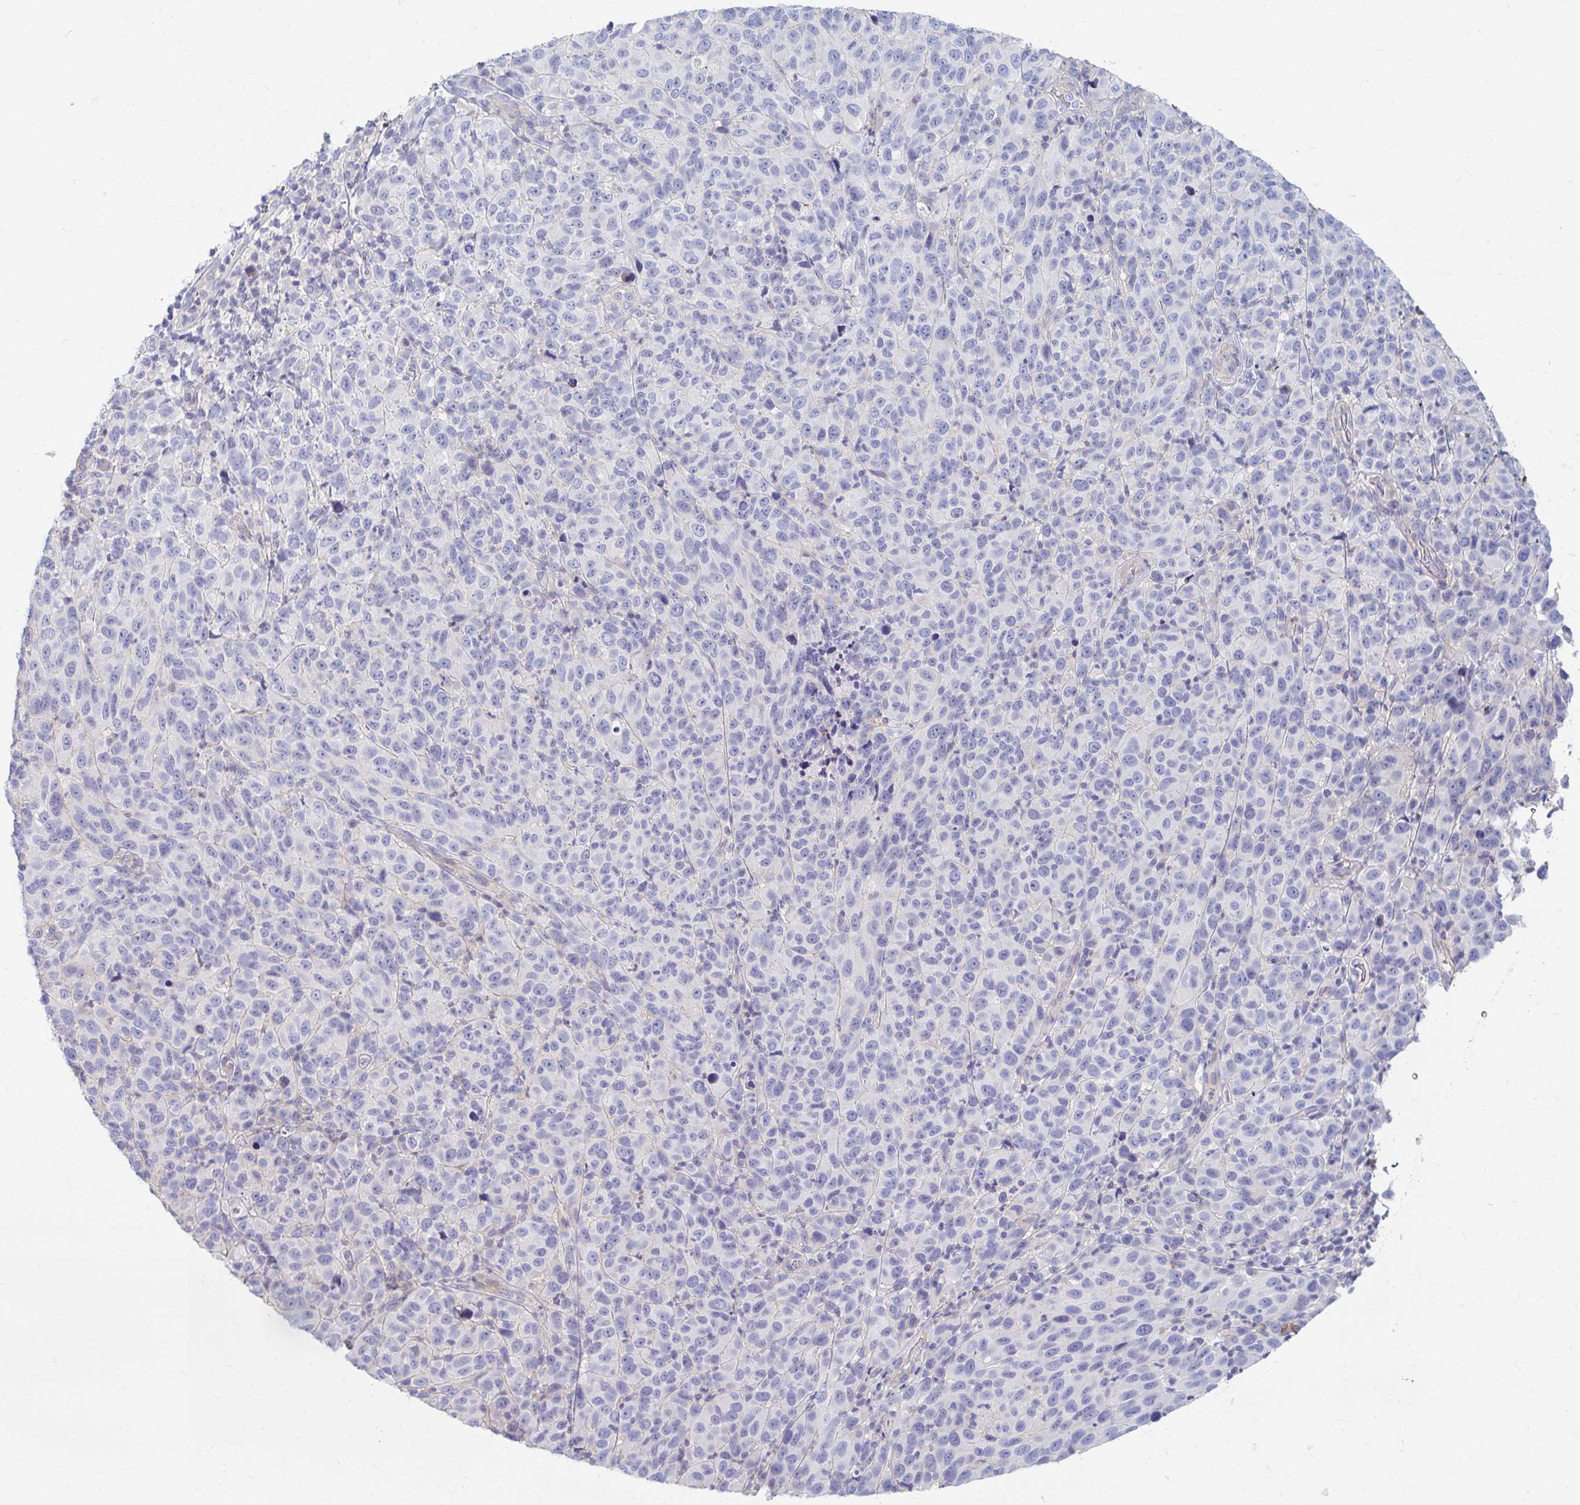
{"staining": {"intensity": "negative", "quantity": "none", "location": "none"}, "tissue": "melanoma", "cell_type": "Tumor cells", "image_type": "cancer", "snomed": [{"axis": "morphology", "description": "Malignant melanoma, NOS"}, {"axis": "topography", "description": "Skin"}], "caption": "A high-resolution histopathology image shows IHC staining of malignant melanoma, which reveals no significant staining in tumor cells. Brightfield microscopy of immunohistochemistry stained with DAB (3,3'-diaminobenzidine) (brown) and hematoxylin (blue), captured at high magnification.", "gene": "MYLK2", "patient": {"sex": "male", "age": 85}}